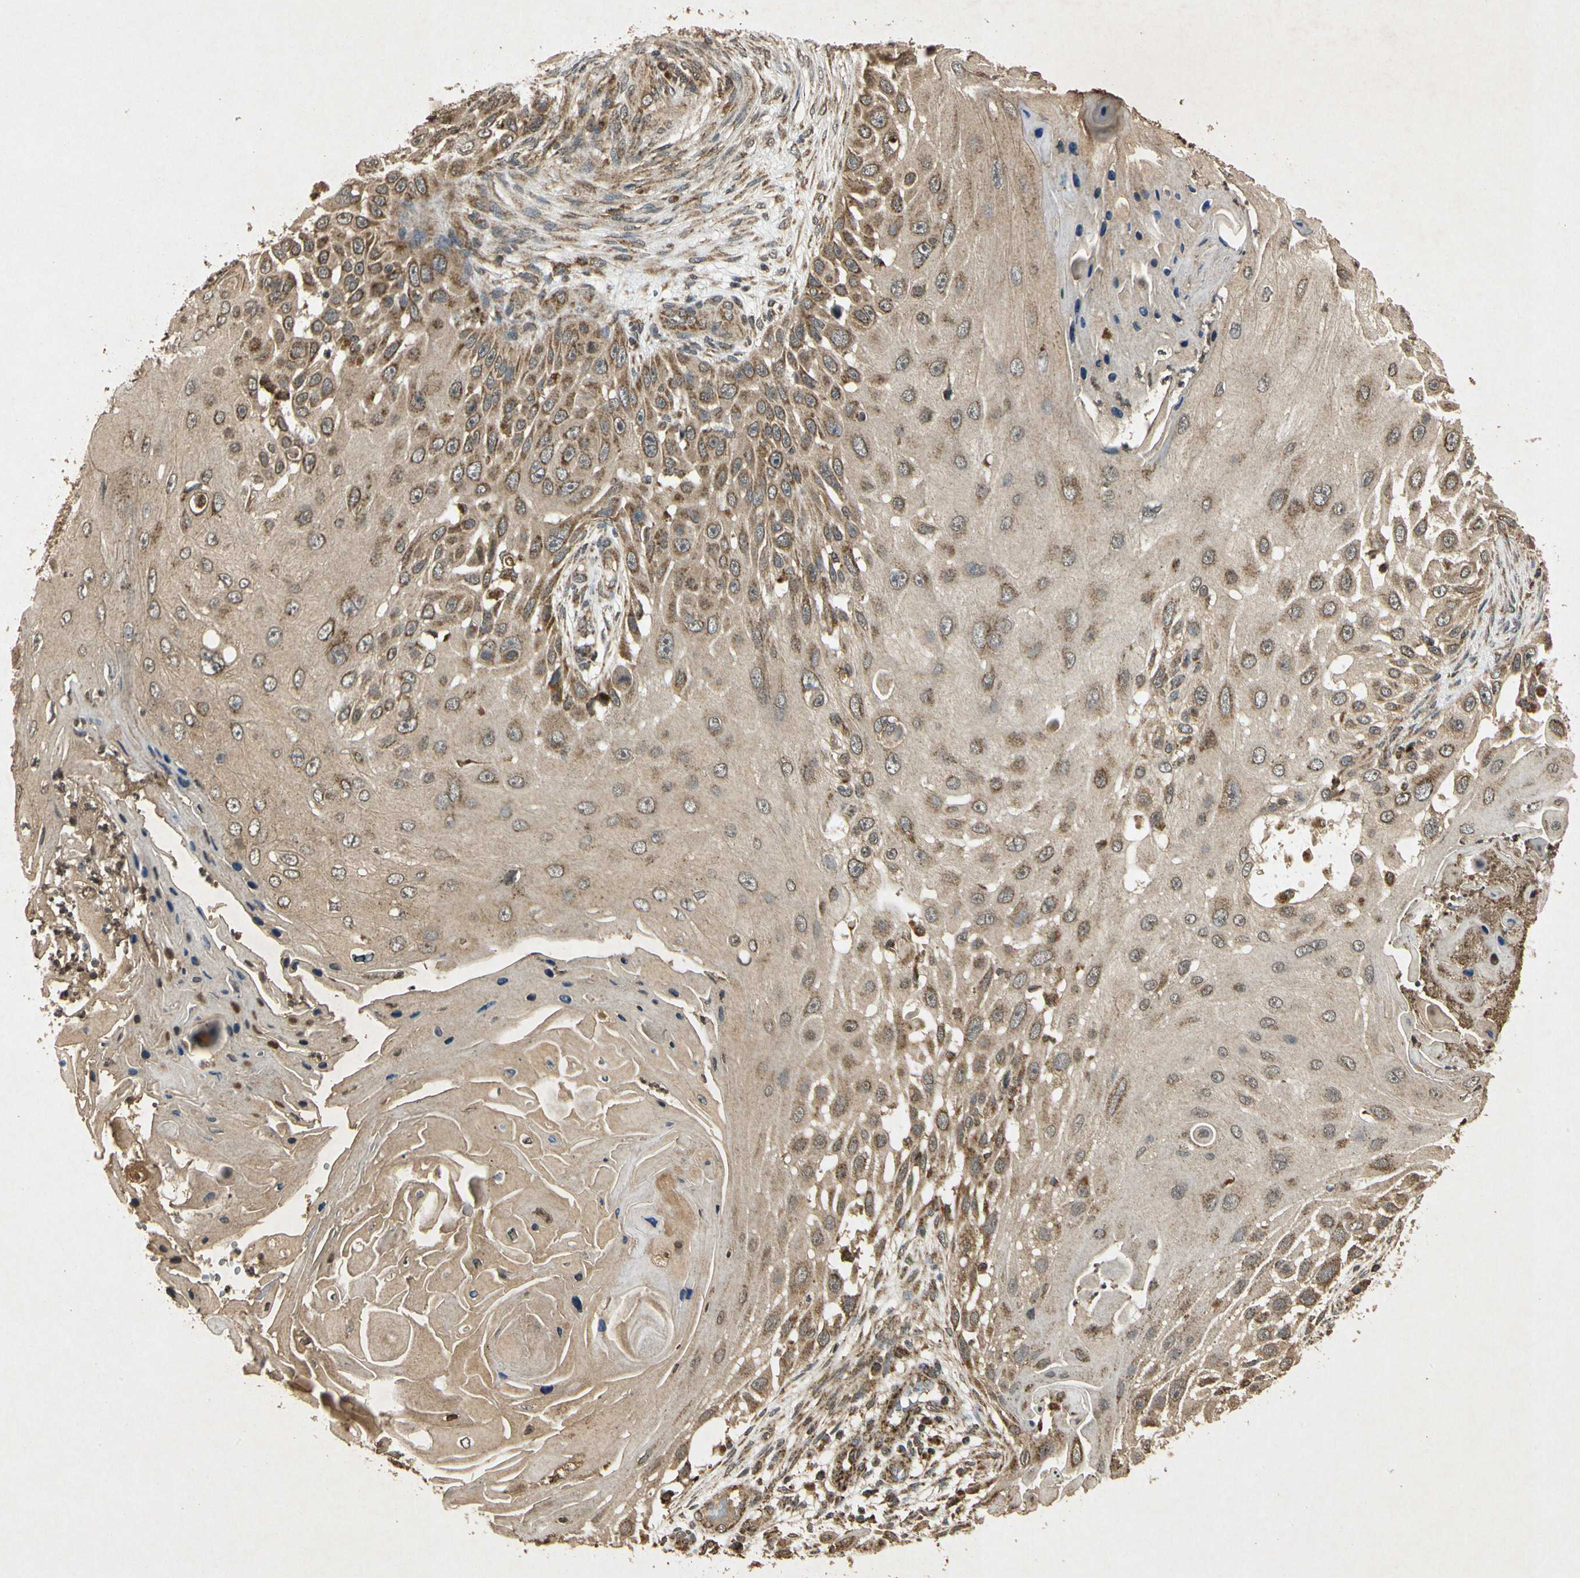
{"staining": {"intensity": "moderate", "quantity": "25%-75%", "location": "cytoplasmic/membranous"}, "tissue": "skin cancer", "cell_type": "Tumor cells", "image_type": "cancer", "snomed": [{"axis": "morphology", "description": "Squamous cell carcinoma, NOS"}, {"axis": "topography", "description": "Skin"}], "caption": "Tumor cells show moderate cytoplasmic/membranous expression in approximately 25%-75% of cells in skin cancer (squamous cell carcinoma).", "gene": "PRDX3", "patient": {"sex": "female", "age": 44}}